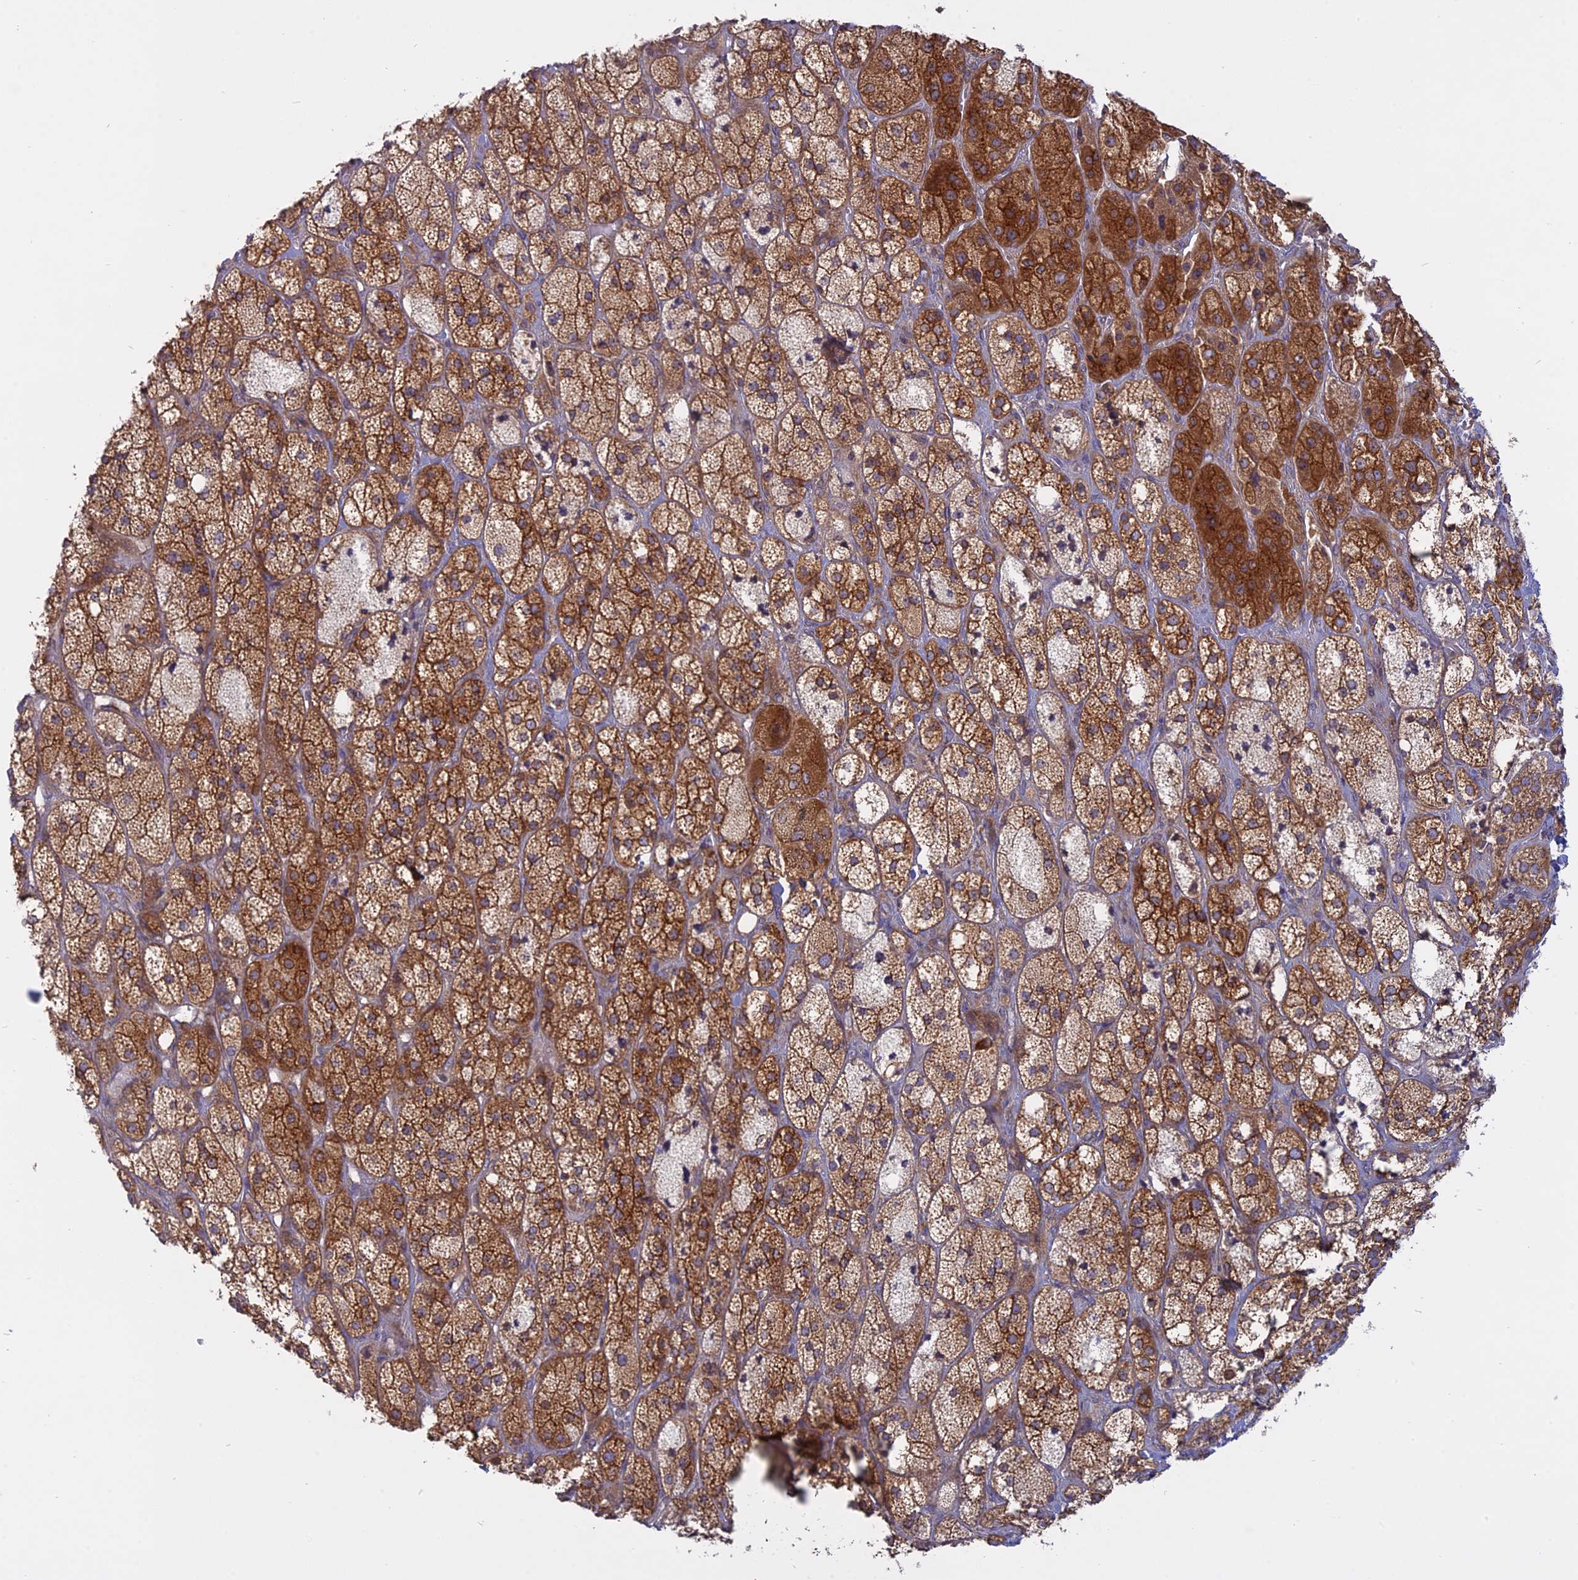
{"staining": {"intensity": "moderate", "quantity": ">75%", "location": "cytoplasmic/membranous"}, "tissue": "adrenal gland", "cell_type": "Glandular cells", "image_type": "normal", "snomed": [{"axis": "morphology", "description": "Normal tissue, NOS"}, {"axis": "topography", "description": "Adrenal gland"}], "caption": "Immunohistochemistry (IHC) staining of unremarkable adrenal gland, which exhibits medium levels of moderate cytoplasmic/membranous expression in approximately >75% of glandular cells indicating moderate cytoplasmic/membranous protein expression. The staining was performed using DAB (3,3'-diaminobenzidine) (brown) for protein detection and nuclei were counterstained in hematoxylin (blue).", "gene": "TMEM208", "patient": {"sex": "male", "age": 61}}